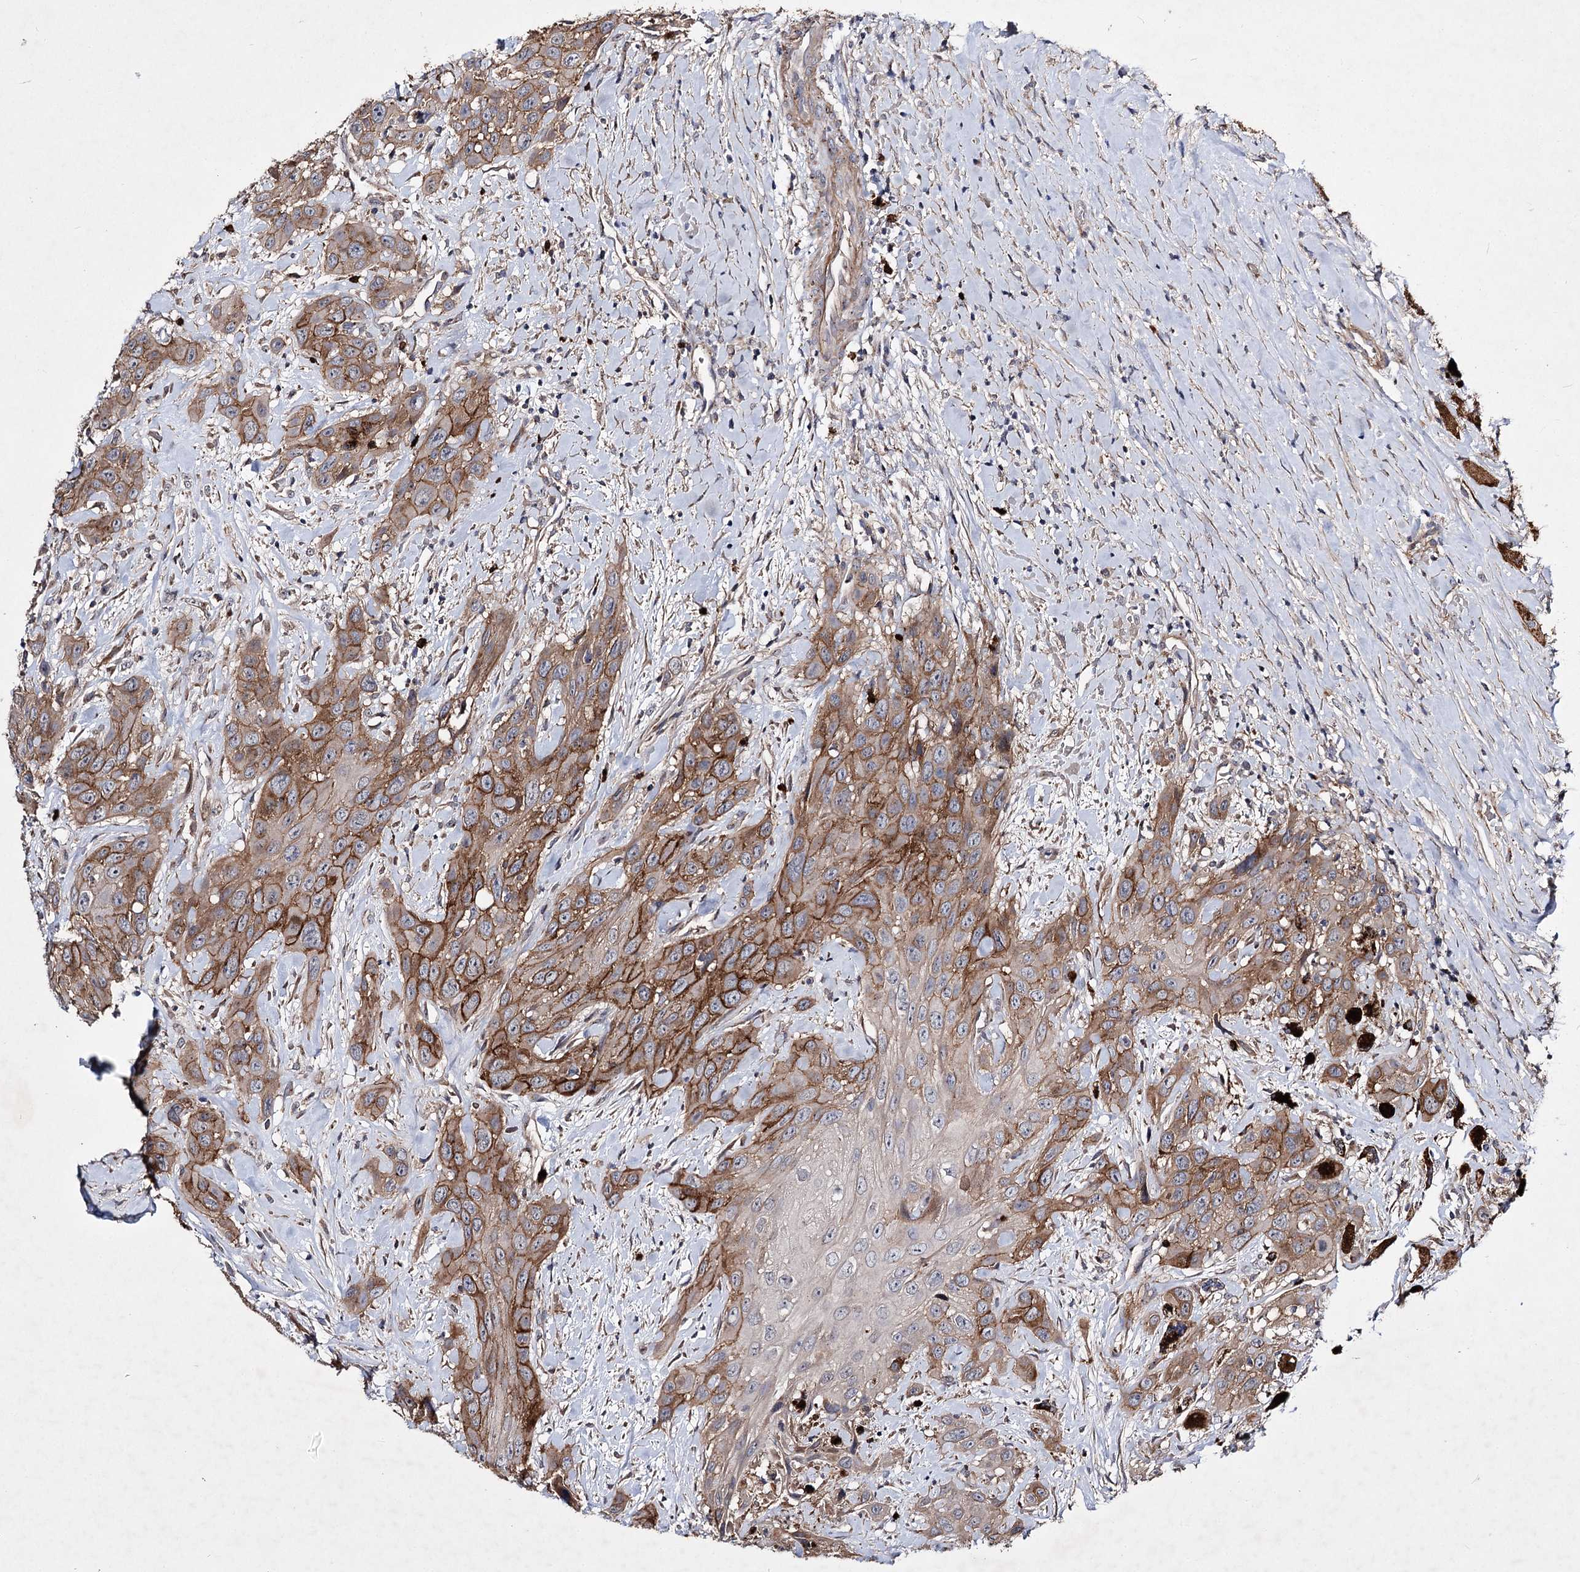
{"staining": {"intensity": "moderate", "quantity": ">75%", "location": "cytoplasmic/membranous"}, "tissue": "head and neck cancer", "cell_type": "Tumor cells", "image_type": "cancer", "snomed": [{"axis": "morphology", "description": "Squamous cell carcinoma, NOS"}, {"axis": "topography", "description": "Head-Neck"}], "caption": "Immunohistochemistry (IHC) of human head and neck cancer shows medium levels of moderate cytoplasmic/membranous staining in about >75% of tumor cells.", "gene": "MINDY3", "patient": {"sex": "male", "age": 81}}